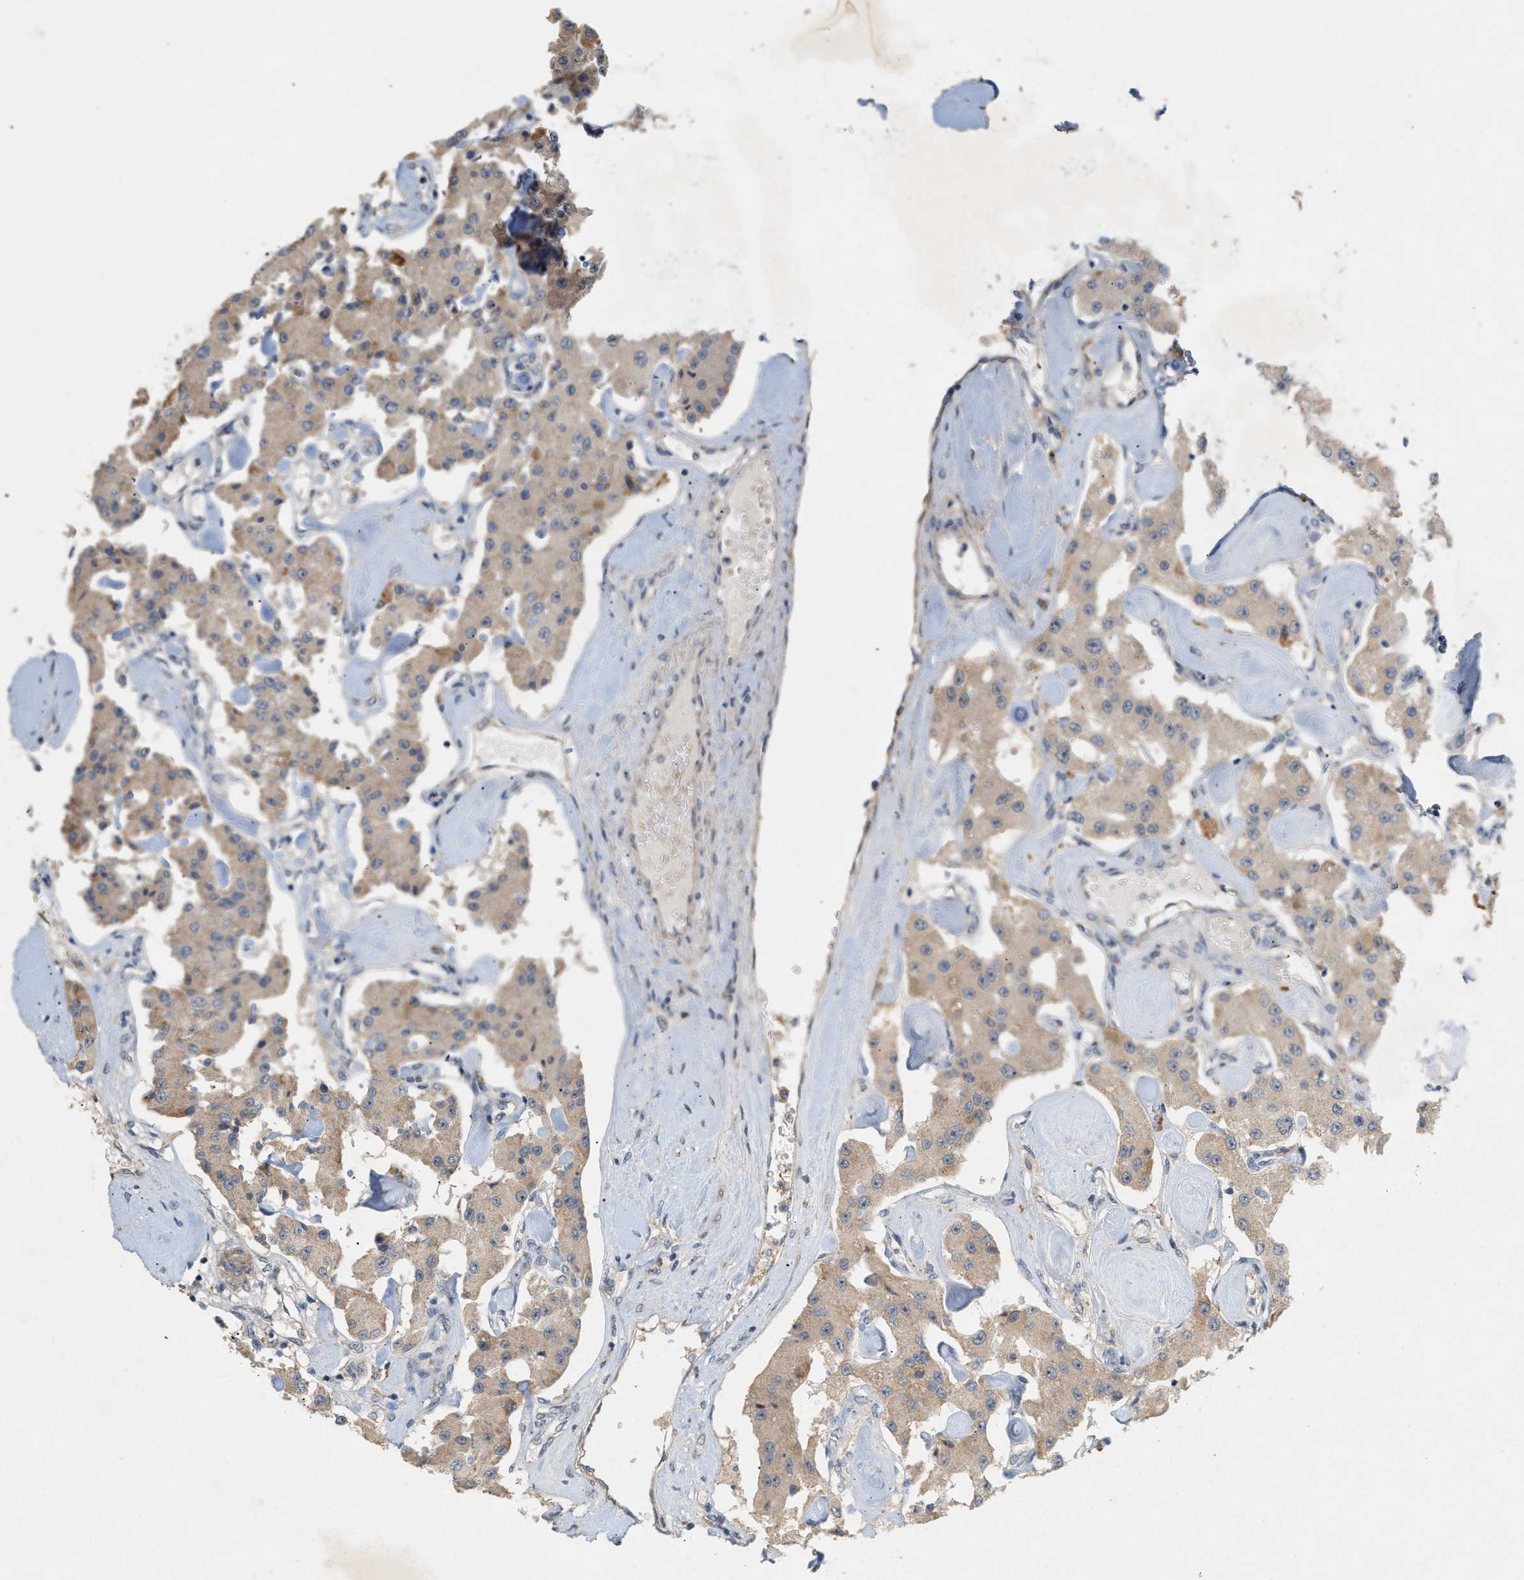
{"staining": {"intensity": "weak", "quantity": ">75%", "location": "cytoplasmic/membranous"}, "tissue": "carcinoid", "cell_type": "Tumor cells", "image_type": "cancer", "snomed": [{"axis": "morphology", "description": "Carcinoid, malignant, NOS"}, {"axis": "topography", "description": "Pancreas"}], "caption": "Human malignant carcinoid stained with a protein marker displays weak staining in tumor cells.", "gene": "DCAF7", "patient": {"sex": "male", "age": 41}}